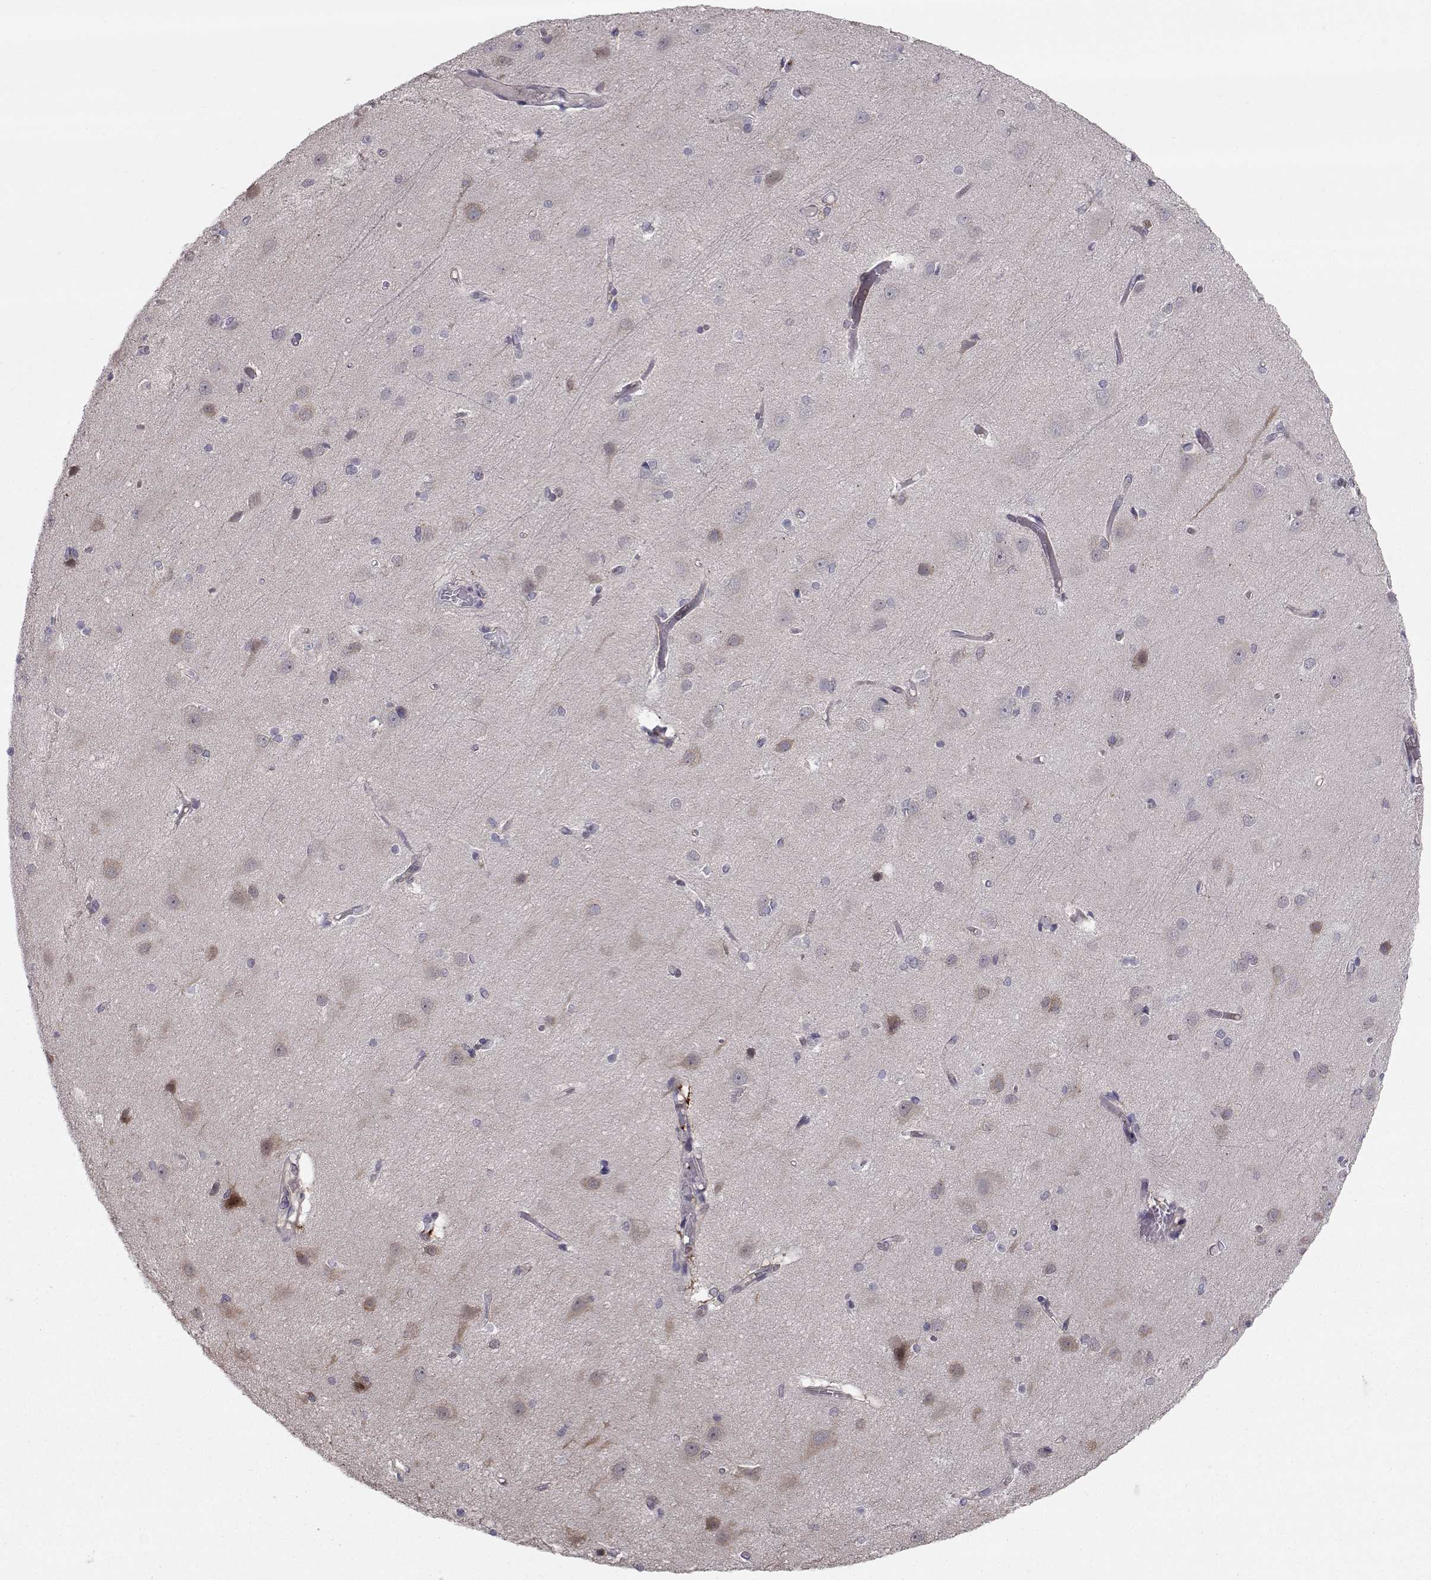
{"staining": {"intensity": "negative", "quantity": "none", "location": "none"}, "tissue": "cerebral cortex", "cell_type": "Endothelial cells", "image_type": "normal", "snomed": [{"axis": "morphology", "description": "Normal tissue, NOS"}, {"axis": "topography", "description": "Cerebral cortex"}], "caption": "Protein analysis of unremarkable cerebral cortex shows no significant staining in endothelial cells.", "gene": "HSP90AB1", "patient": {"sex": "male", "age": 37}}